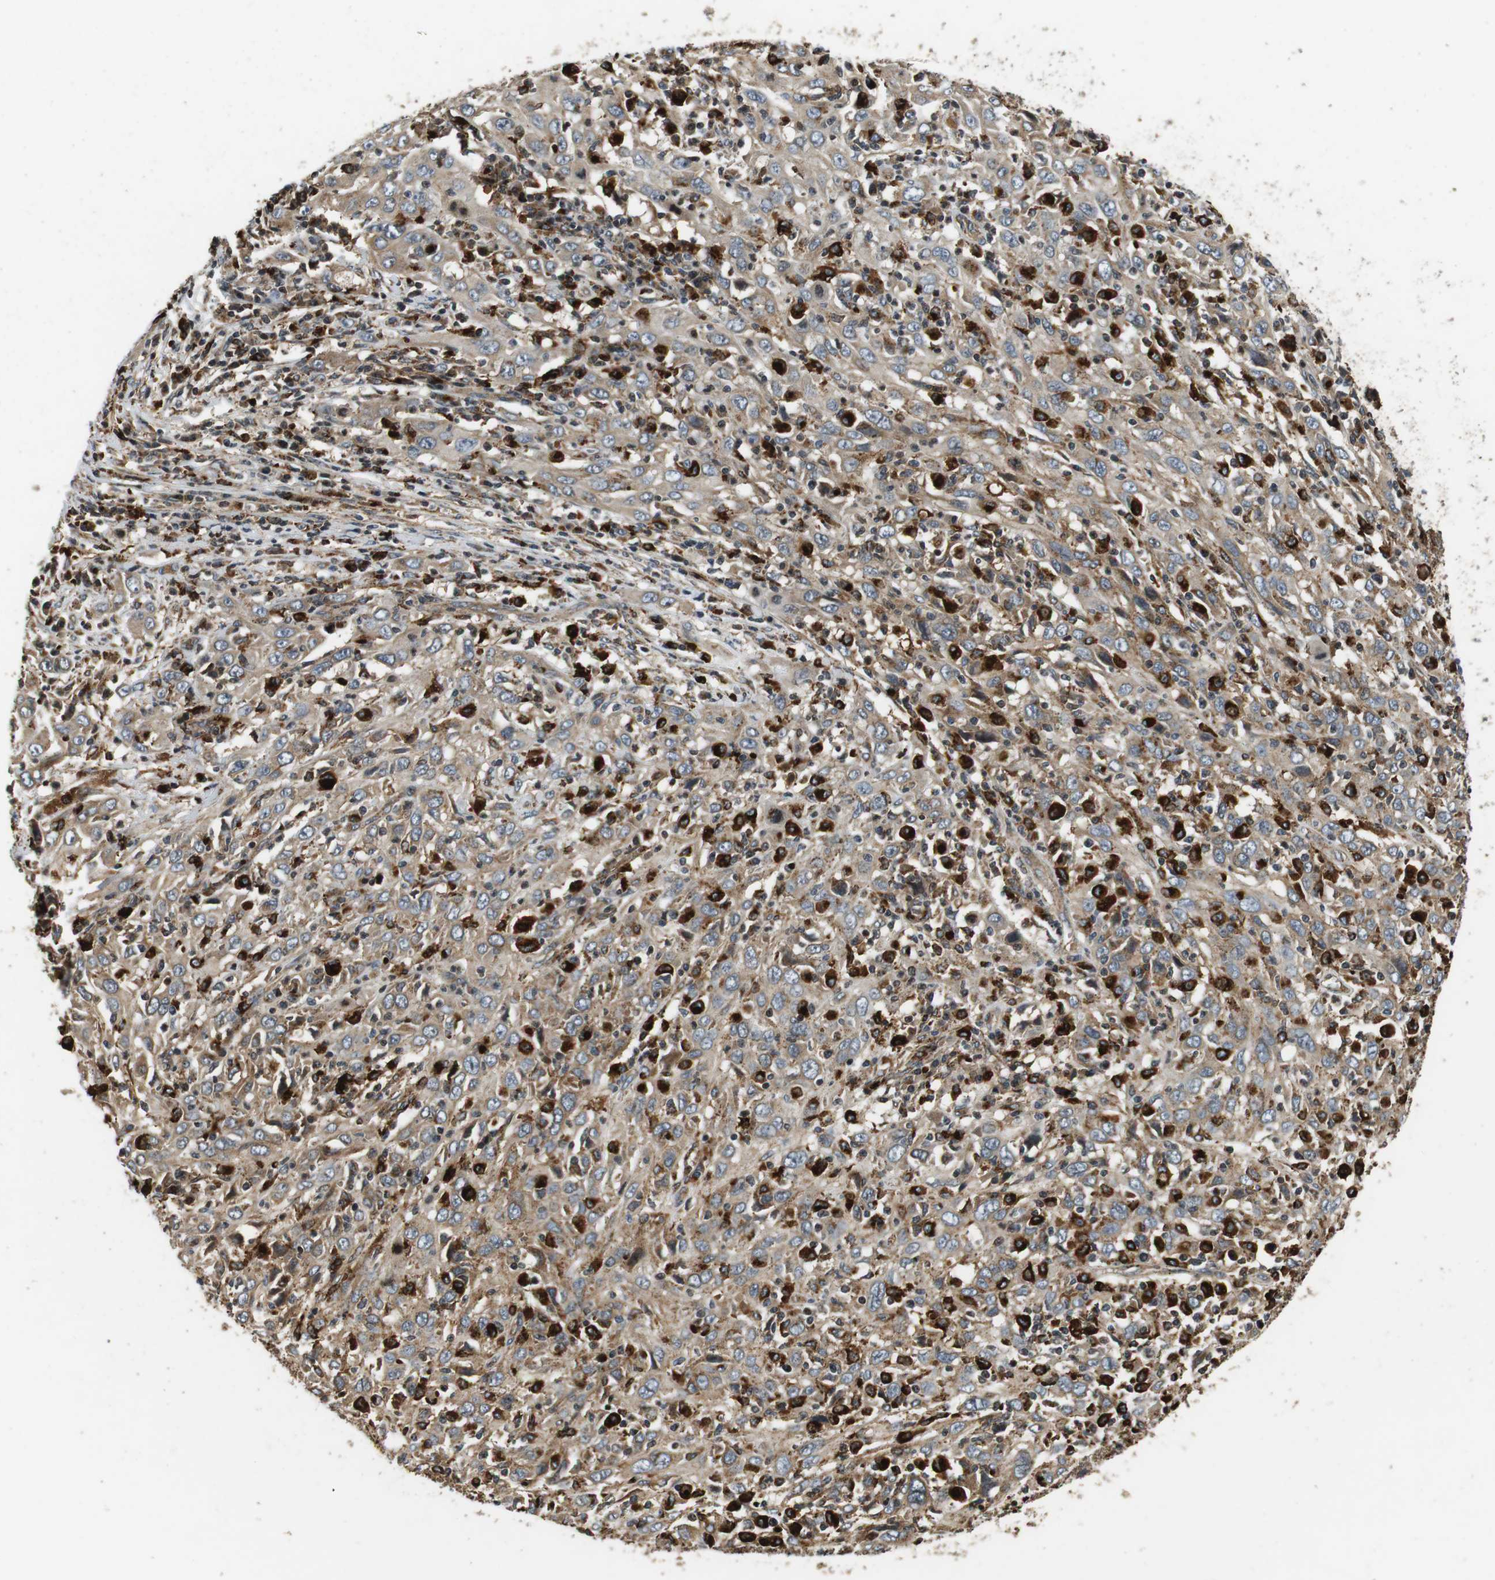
{"staining": {"intensity": "weak", "quantity": ">75%", "location": "cytoplasmic/membranous"}, "tissue": "cervical cancer", "cell_type": "Tumor cells", "image_type": "cancer", "snomed": [{"axis": "morphology", "description": "Squamous cell carcinoma, NOS"}, {"axis": "topography", "description": "Cervix"}], "caption": "Protein positivity by immunohistochemistry (IHC) demonstrates weak cytoplasmic/membranous expression in approximately >75% of tumor cells in cervical cancer (squamous cell carcinoma).", "gene": "TXNRD1", "patient": {"sex": "female", "age": 46}}